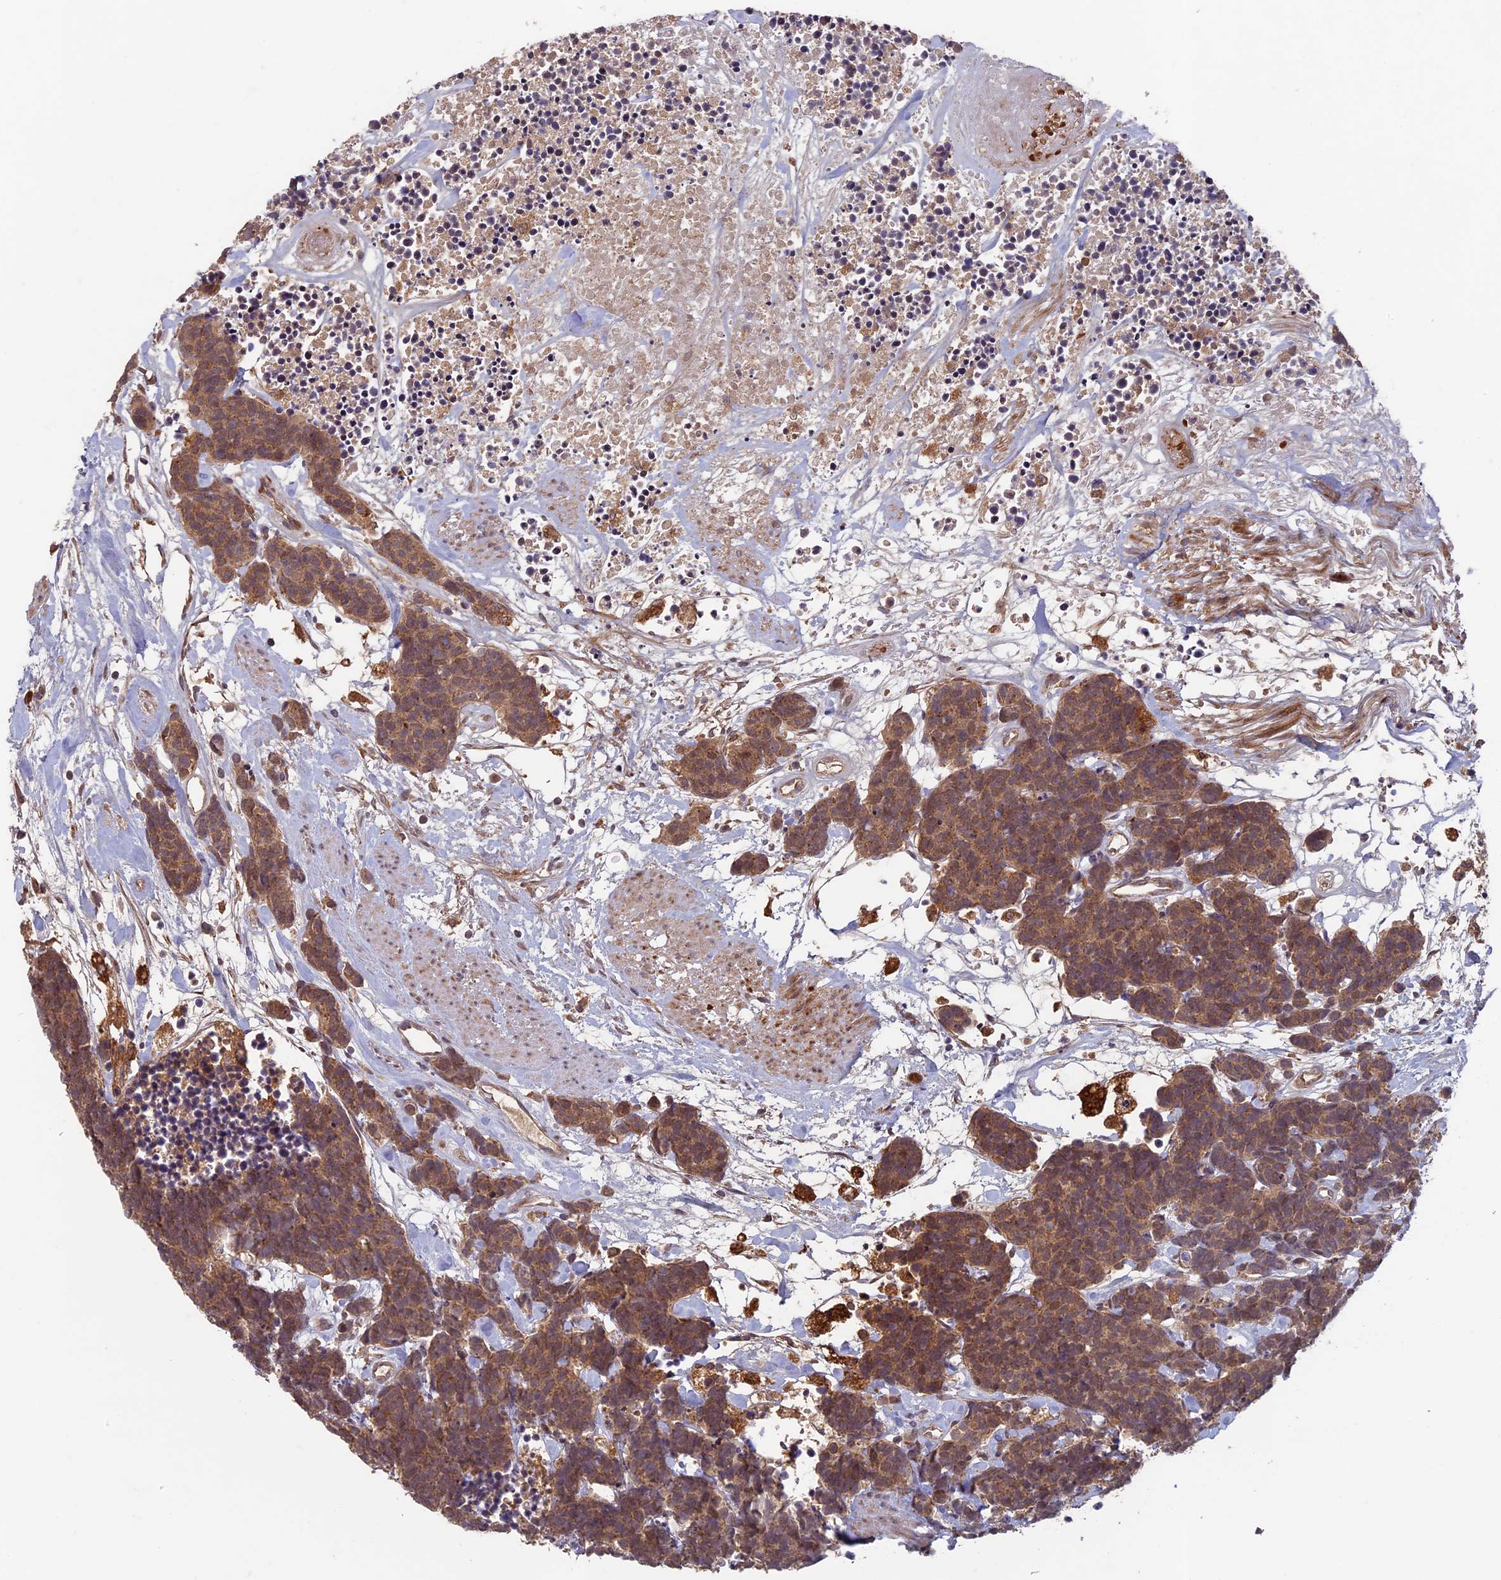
{"staining": {"intensity": "moderate", "quantity": ">75%", "location": "cytoplasmic/membranous"}, "tissue": "carcinoid", "cell_type": "Tumor cells", "image_type": "cancer", "snomed": [{"axis": "morphology", "description": "Carcinoma, NOS"}, {"axis": "morphology", "description": "Carcinoid, malignant, NOS"}, {"axis": "topography", "description": "Urinary bladder"}], "caption": "The micrograph demonstrates immunohistochemical staining of malignant carcinoid. There is moderate cytoplasmic/membranous positivity is identified in approximately >75% of tumor cells.", "gene": "RCCD1", "patient": {"sex": "male", "age": 57}}